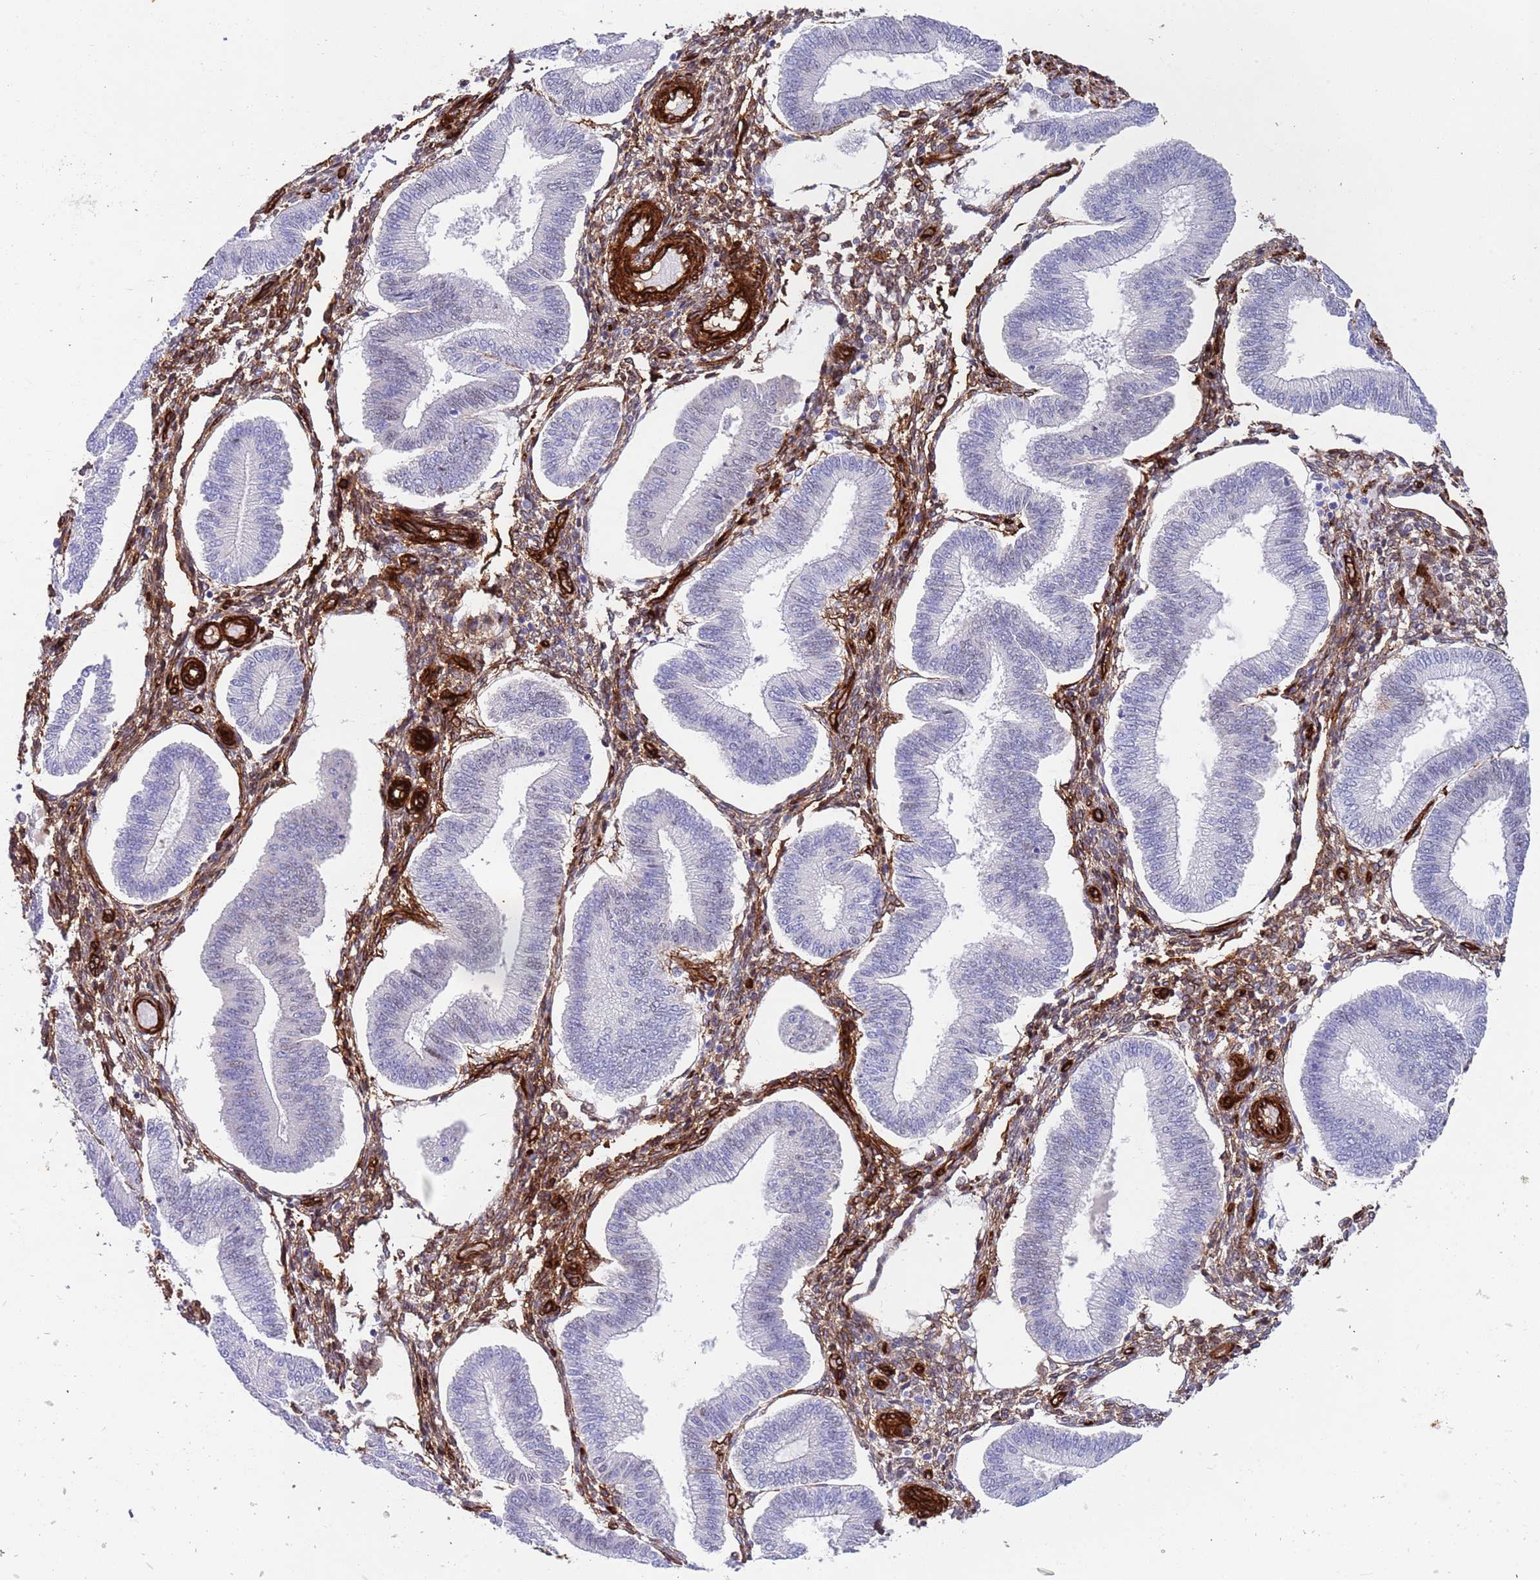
{"staining": {"intensity": "moderate", "quantity": ">75%", "location": "cytoplasmic/membranous"}, "tissue": "endometrium", "cell_type": "Cells in endometrial stroma", "image_type": "normal", "snomed": [{"axis": "morphology", "description": "Normal tissue, NOS"}, {"axis": "topography", "description": "Endometrium"}], "caption": "The image exhibits staining of benign endometrium, revealing moderate cytoplasmic/membranous protein expression (brown color) within cells in endometrial stroma. The staining was performed using DAB (3,3'-diaminobenzidine) to visualize the protein expression in brown, while the nuclei were stained in blue with hematoxylin (Magnification: 20x).", "gene": "CAV2", "patient": {"sex": "female", "age": 39}}